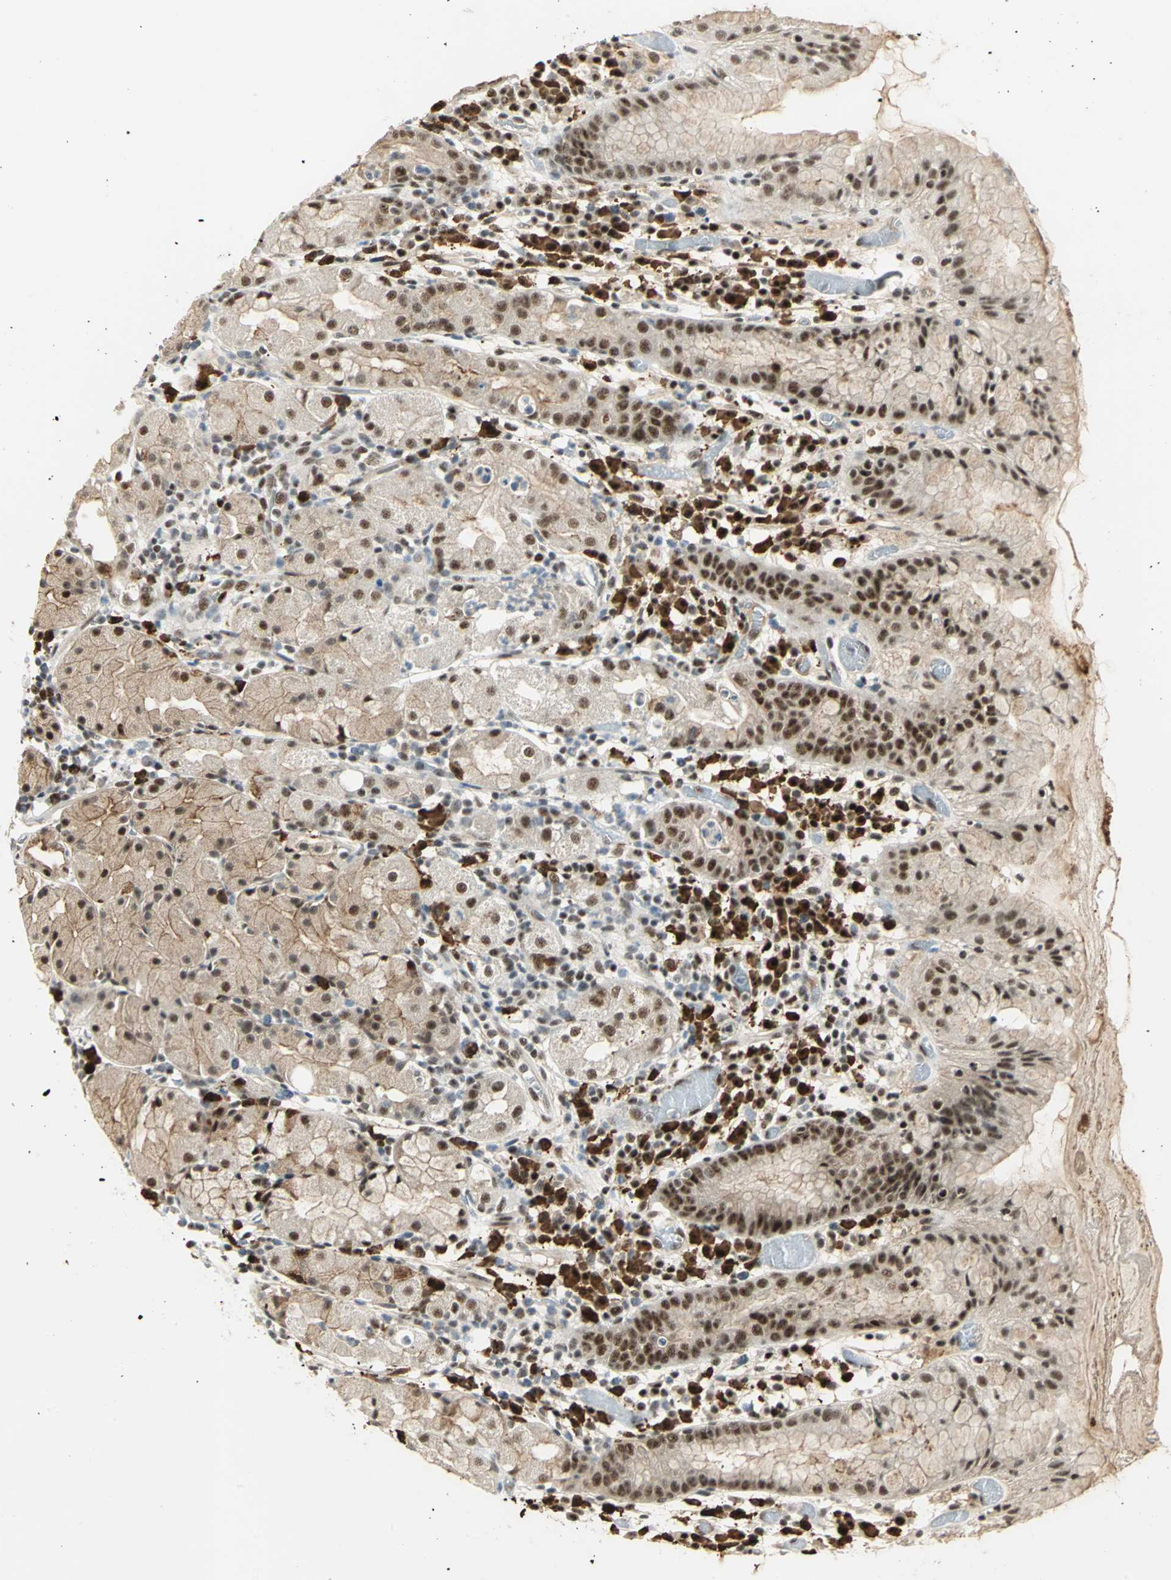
{"staining": {"intensity": "moderate", "quantity": ">75%", "location": "cytoplasmic/membranous,nuclear"}, "tissue": "stomach", "cell_type": "Glandular cells", "image_type": "normal", "snomed": [{"axis": "morphology", "description": "Normal tissue, NOS"}, {"axis": "topography", "description": "Stomach"}, {"axis": "topography", "description": "Stomach, lower"}], "caption": "Immunohistochemical staining of benign stomach shows medium levels of moderate cytoplasmic/membranous,nuclear staining in about >75% of glandular cells.", "gene": "CCNT1", "patient": {"sex": "female", "age": 75}}